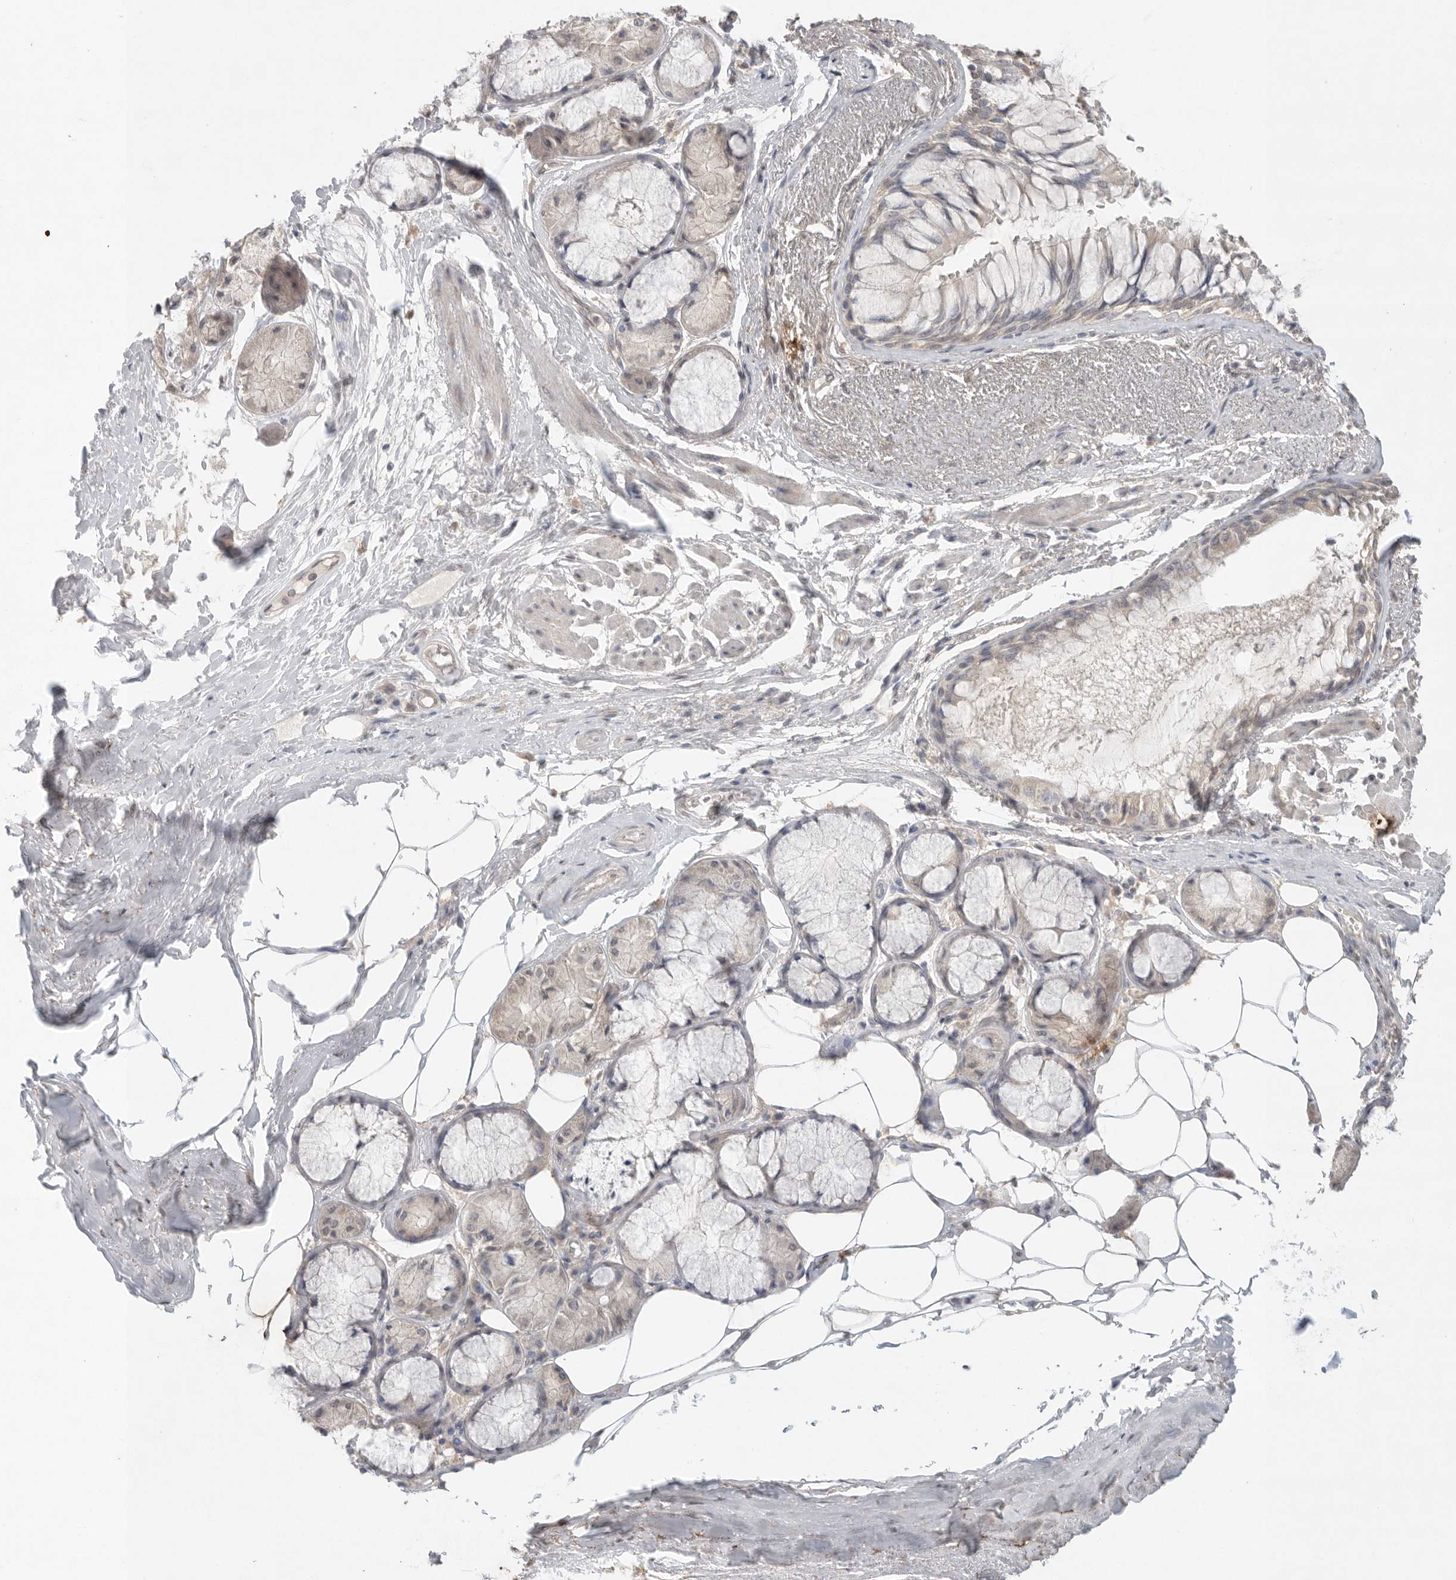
{"staining": {"intensity": "weak", "quantity": "<25%", "location": "cytoplasmic/membranous"}, "tissue": "bronchus", "cell_type": "Respiratory epithelial cells", "image_type": "normal", "snomed": [{"axis": "morphology", "description": "Normal tissue, NOS"}, {"axis": "topography", "description": "Bronchus"}], "caption": "The photomicrograph exhibits no staining of respiratory epithelial cells in benign bronchus. The staining was performed using DAB (3,3'-diaminobenzidine) to visualize the protein expression in brown, while the nuclei were stained in blue with hematoxylin (Magnification: 20x).", "gene": "KLK5", "patient": {"sex": "male", "age": 66}}